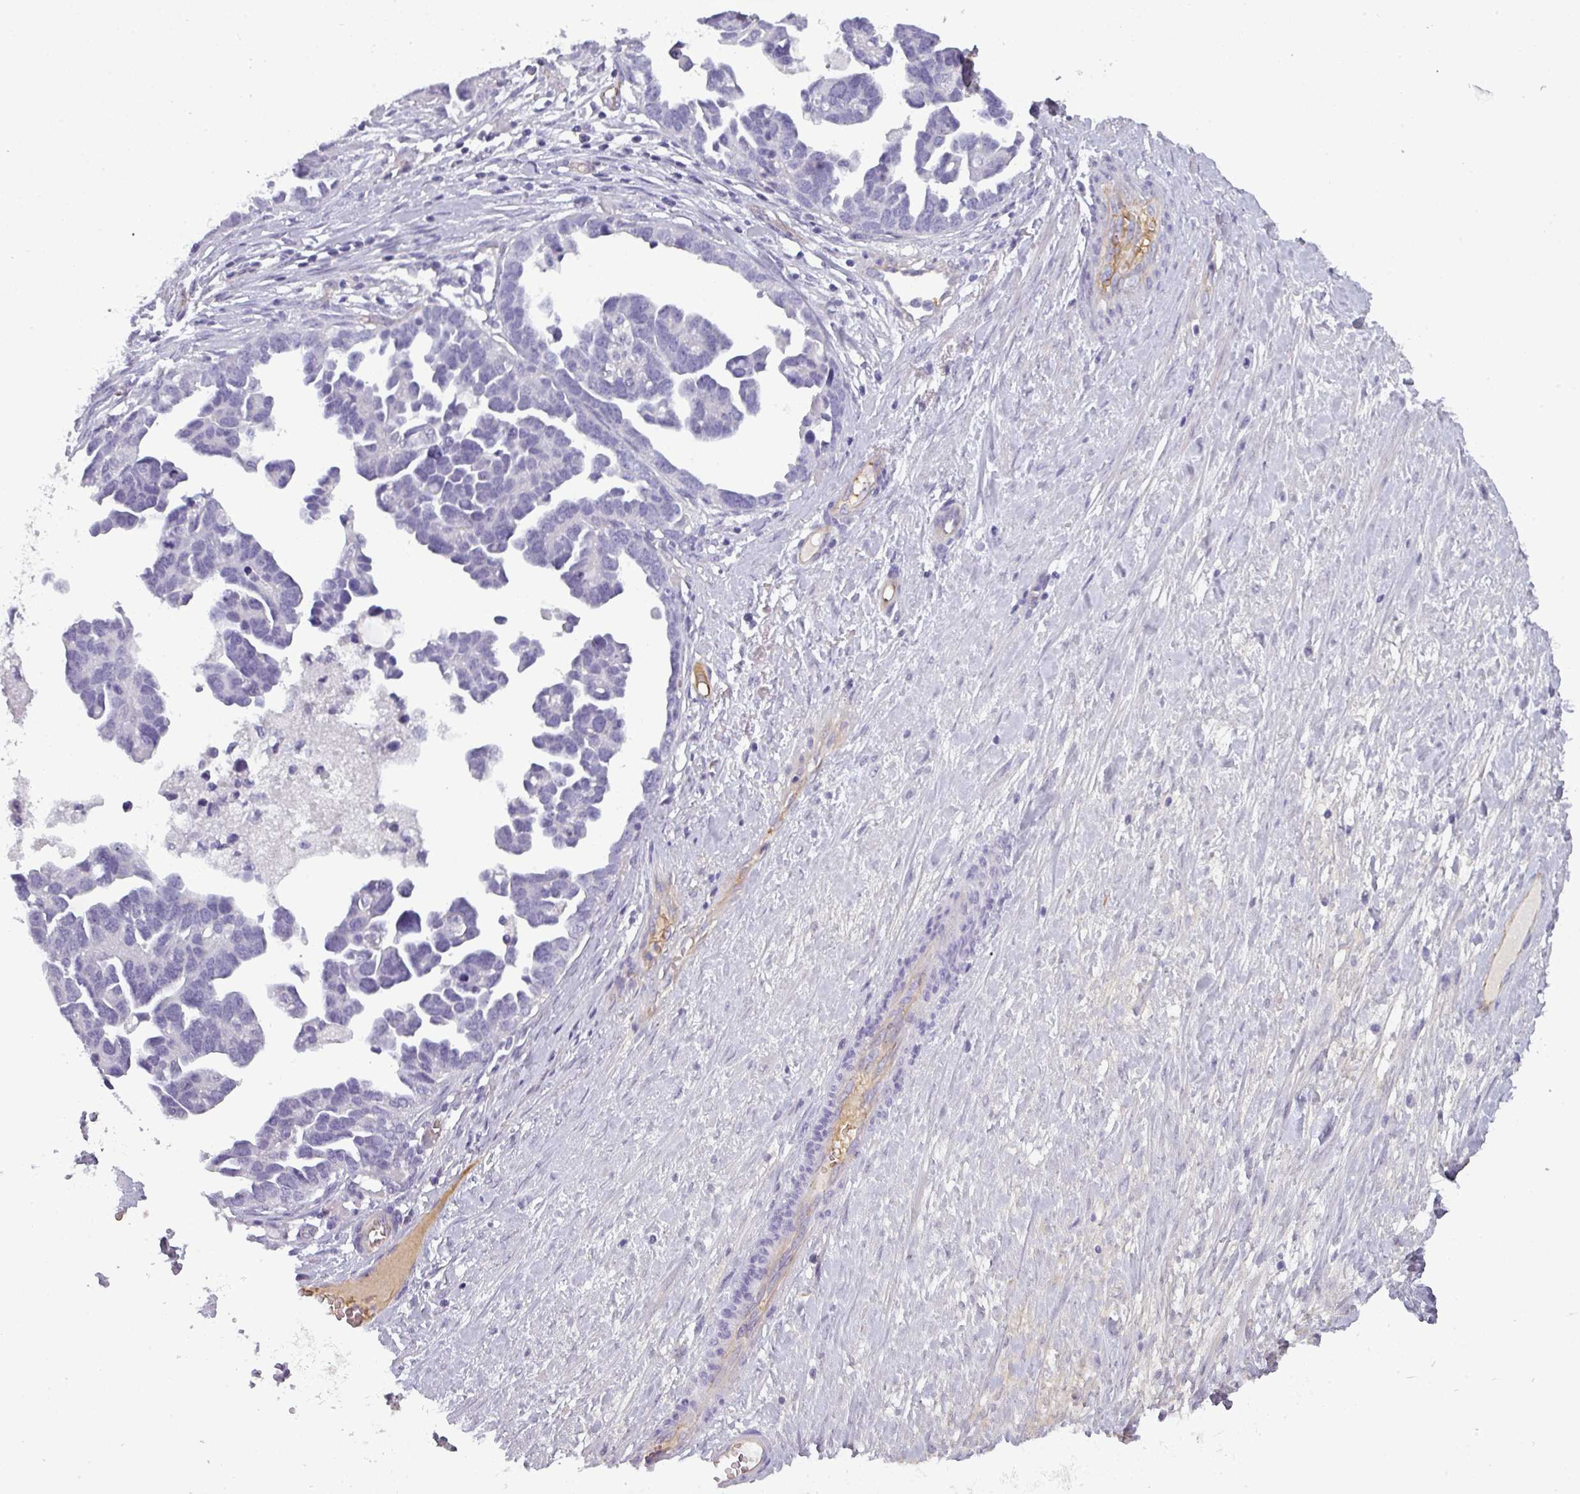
{"staining": {"intensity": "negative", "quantity": "none", "location": "none"}, "tissue": "ovarian cancer", "cell_type": "Tumor cells", "image_type": "cancer", "snomed": [{"axis": "morphology", "description": "Cystadenocarcinoma, serous, NOS"}, {"axis": "topography", "description": "Ovary"}], "caption": "Immunohistochemical staining of serous cystadenocarcinoma (ovarian) exhibits no significant expression in tumor cells. Brightfield microscopy of IHC stained with DAB (brown) and hematoxylin (blue), captured at high magnification.", "gene": "AREL1", "patient": {"sex": "female", "age": 54}}